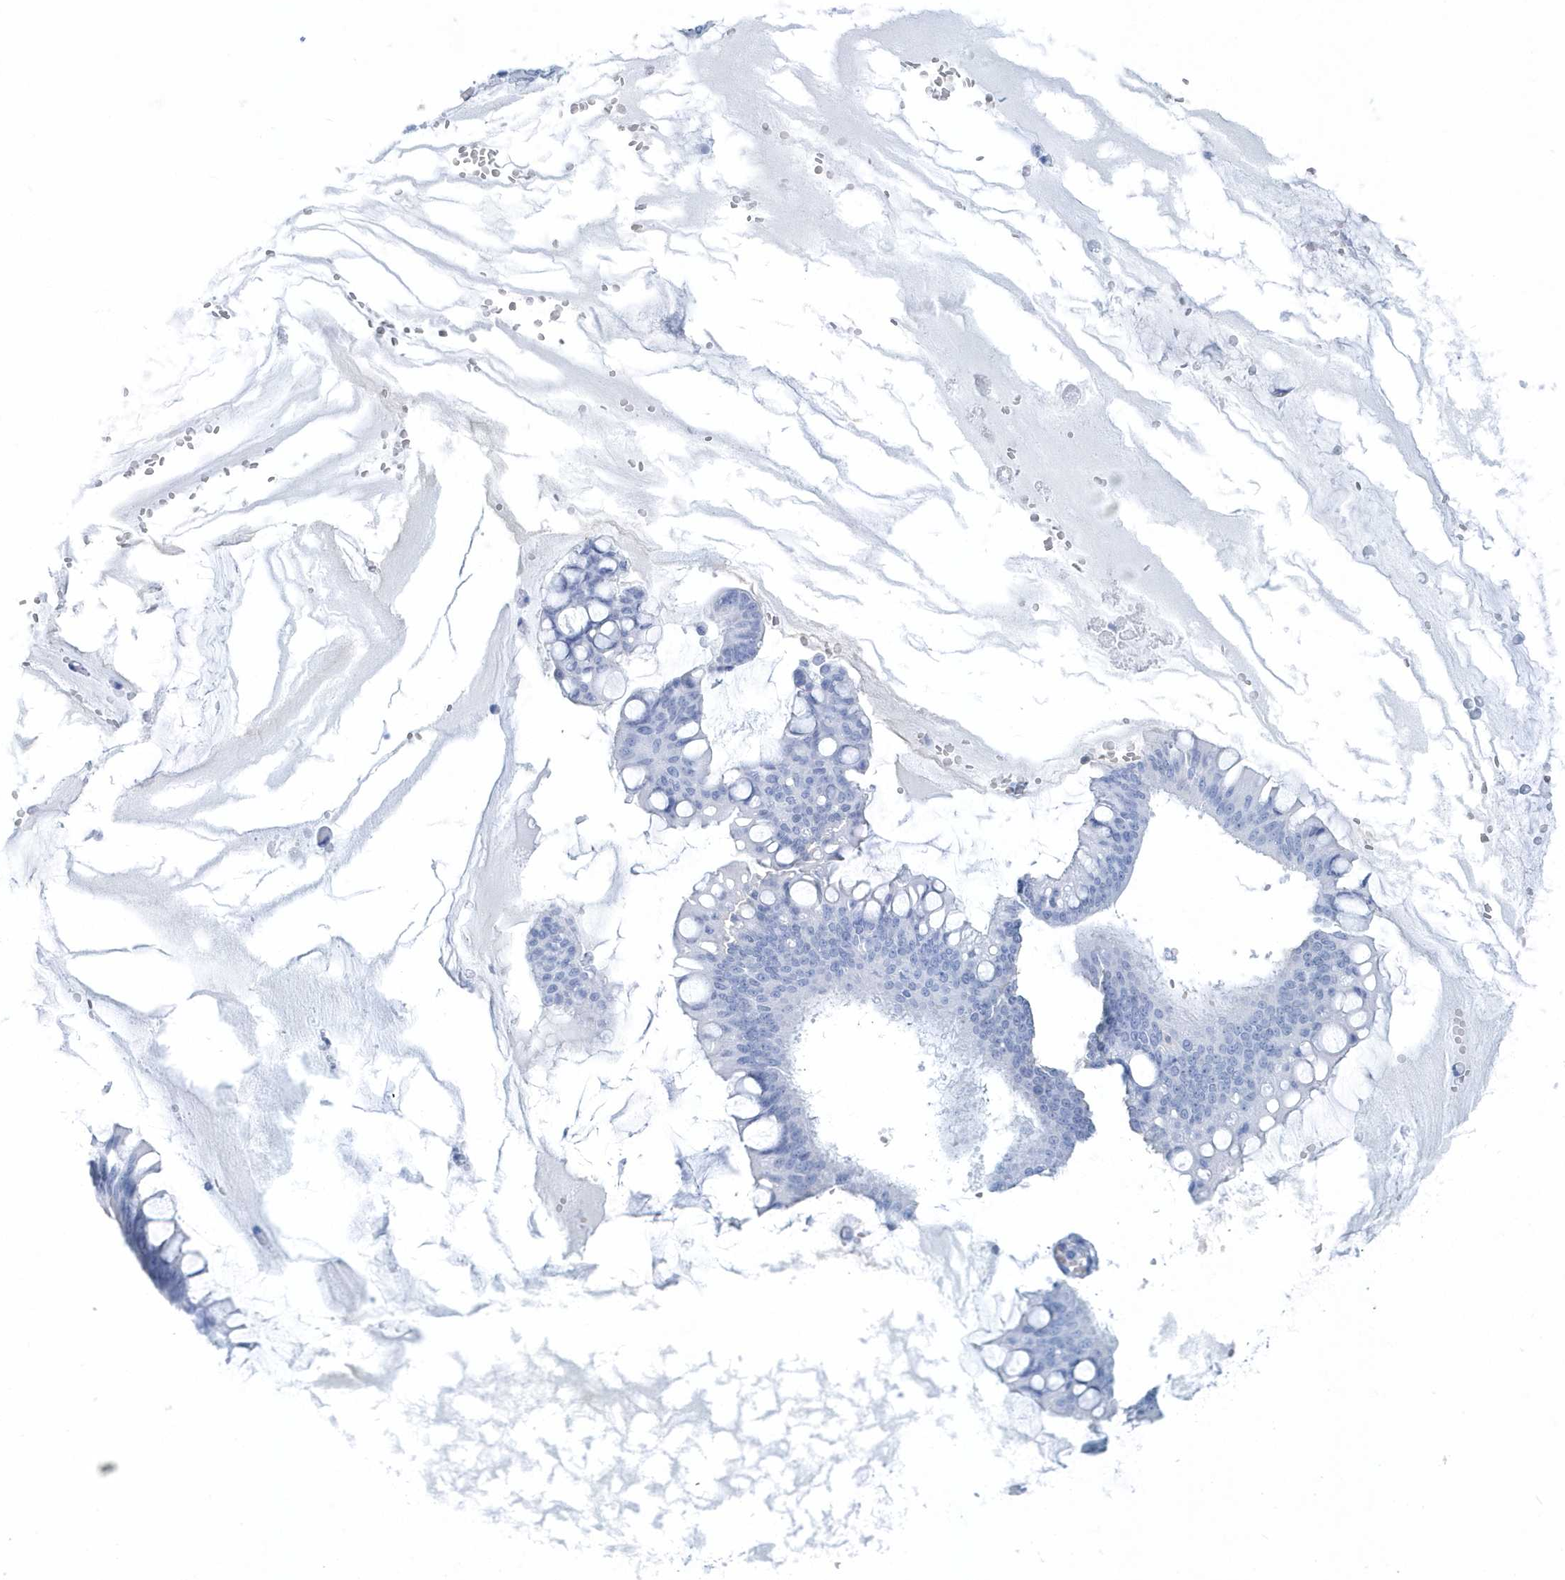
{"staining": {"intensity": "negative", "quantity": "none", "location": "none"}, "tissue": "ovarian cancer", "cell_type": "Tumor cells", "image_type": "cancer", "snomed": [{"axis": "morphology", "description": "Cystadenocarcinoma, mucinous, NOS"}, {"axis": "topography", "description": "Ovary"}], "caption": "Ovarian cancer was stained to show a protein in brown. There is no significant staining in tumor cells.", "gene": "PTPRO", "patient": {"sex": "female", "age": 73}}